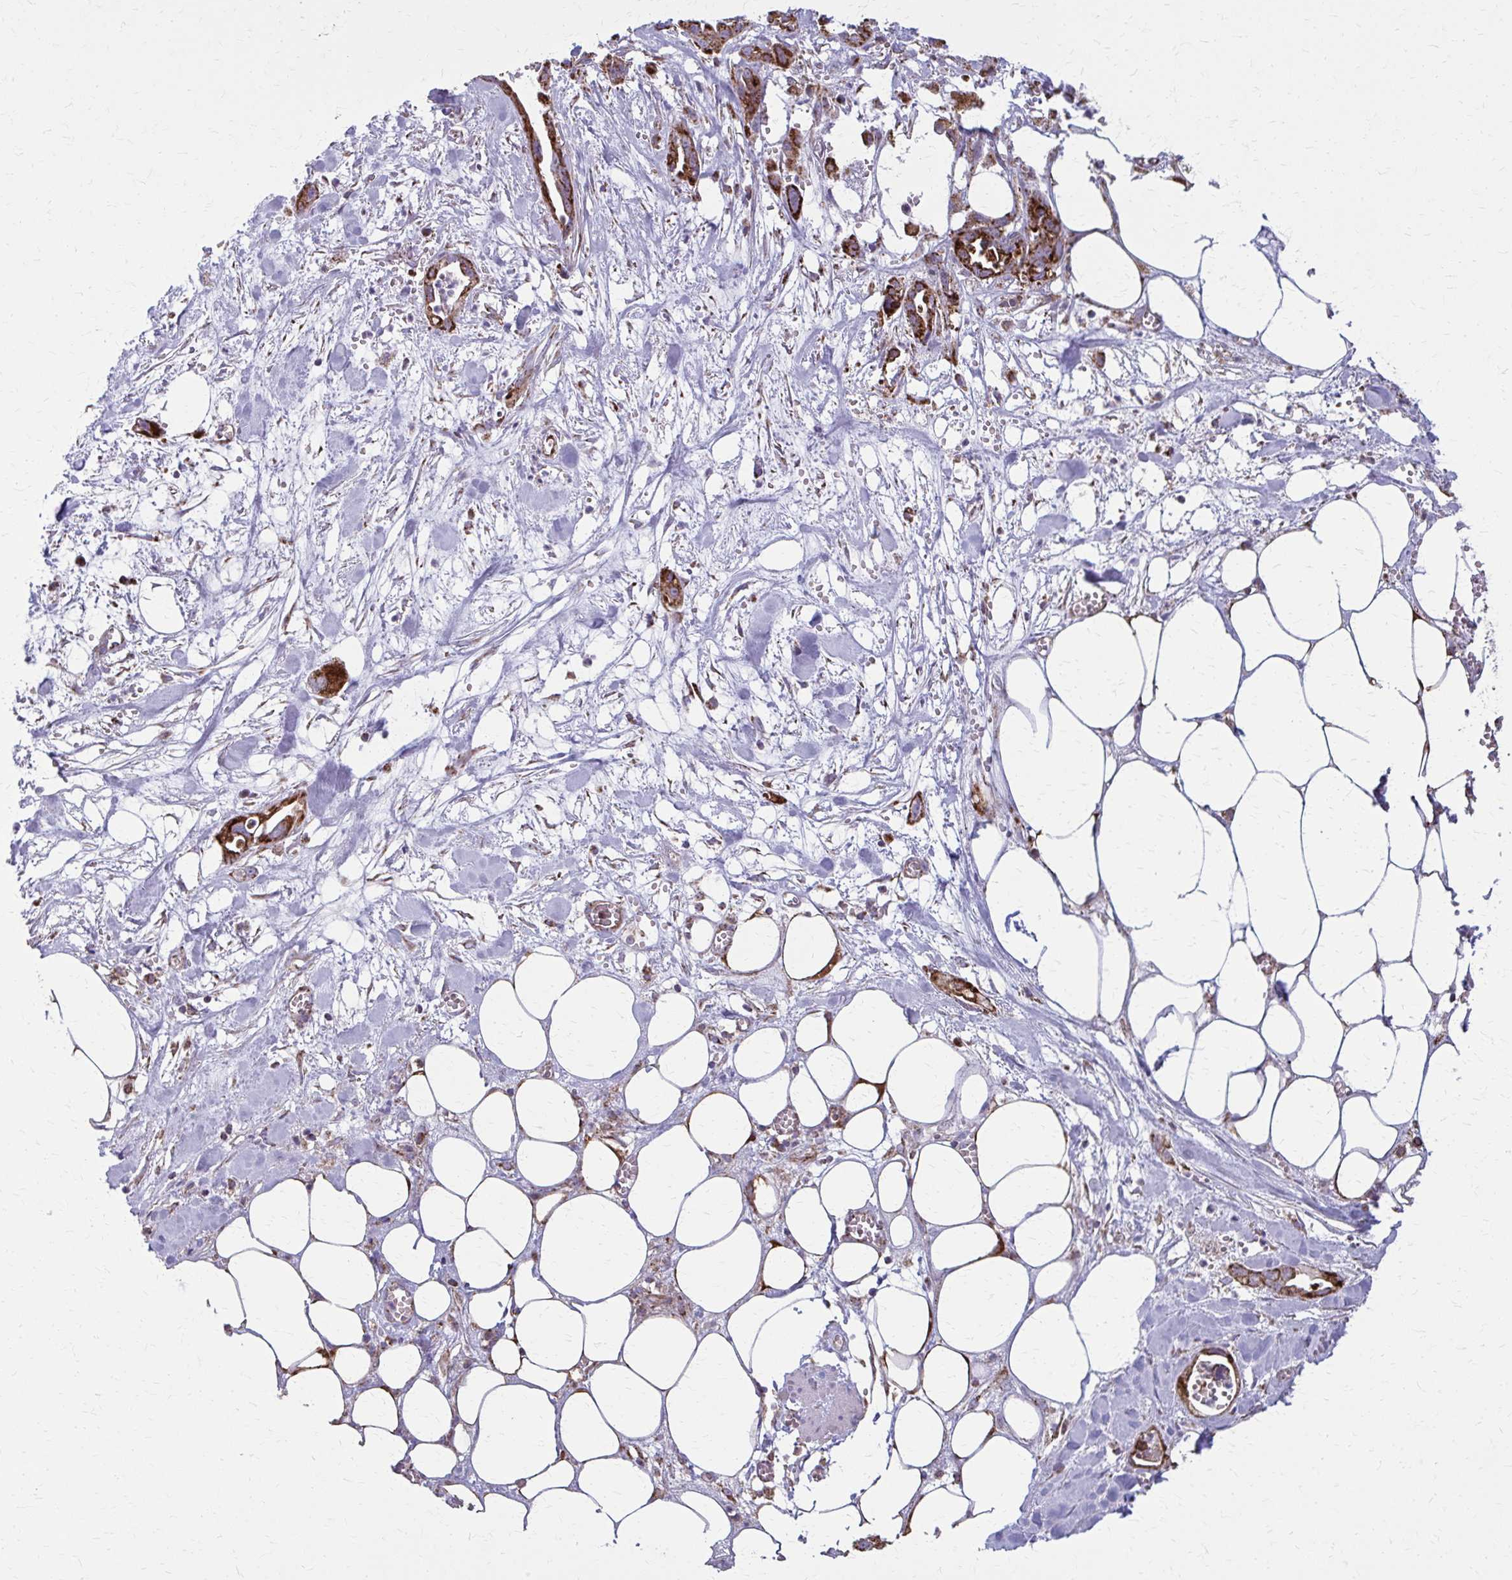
{"staining": {"intensity": "strong", "quantity": ">75%", "location": "cytoplasmic/membranous"}, "tissue": "pancreatic cancer", "cell_type": "Tumor cells", "image_type": "cancer", "snomed": [{"axis": "morphology", "description": "Adenocarcinoma, NOS"}, {"axis": "topography", "description": "Pancreas"}], "caption": "Strong cytoplasmic/membranous positivity for a protein is appreciated in approximately >75% of tumor cells of pancreatic adenocarcinoma using IHC.", "gene": "TVP23A", "patient": {"sex": "female", "age": 73}}